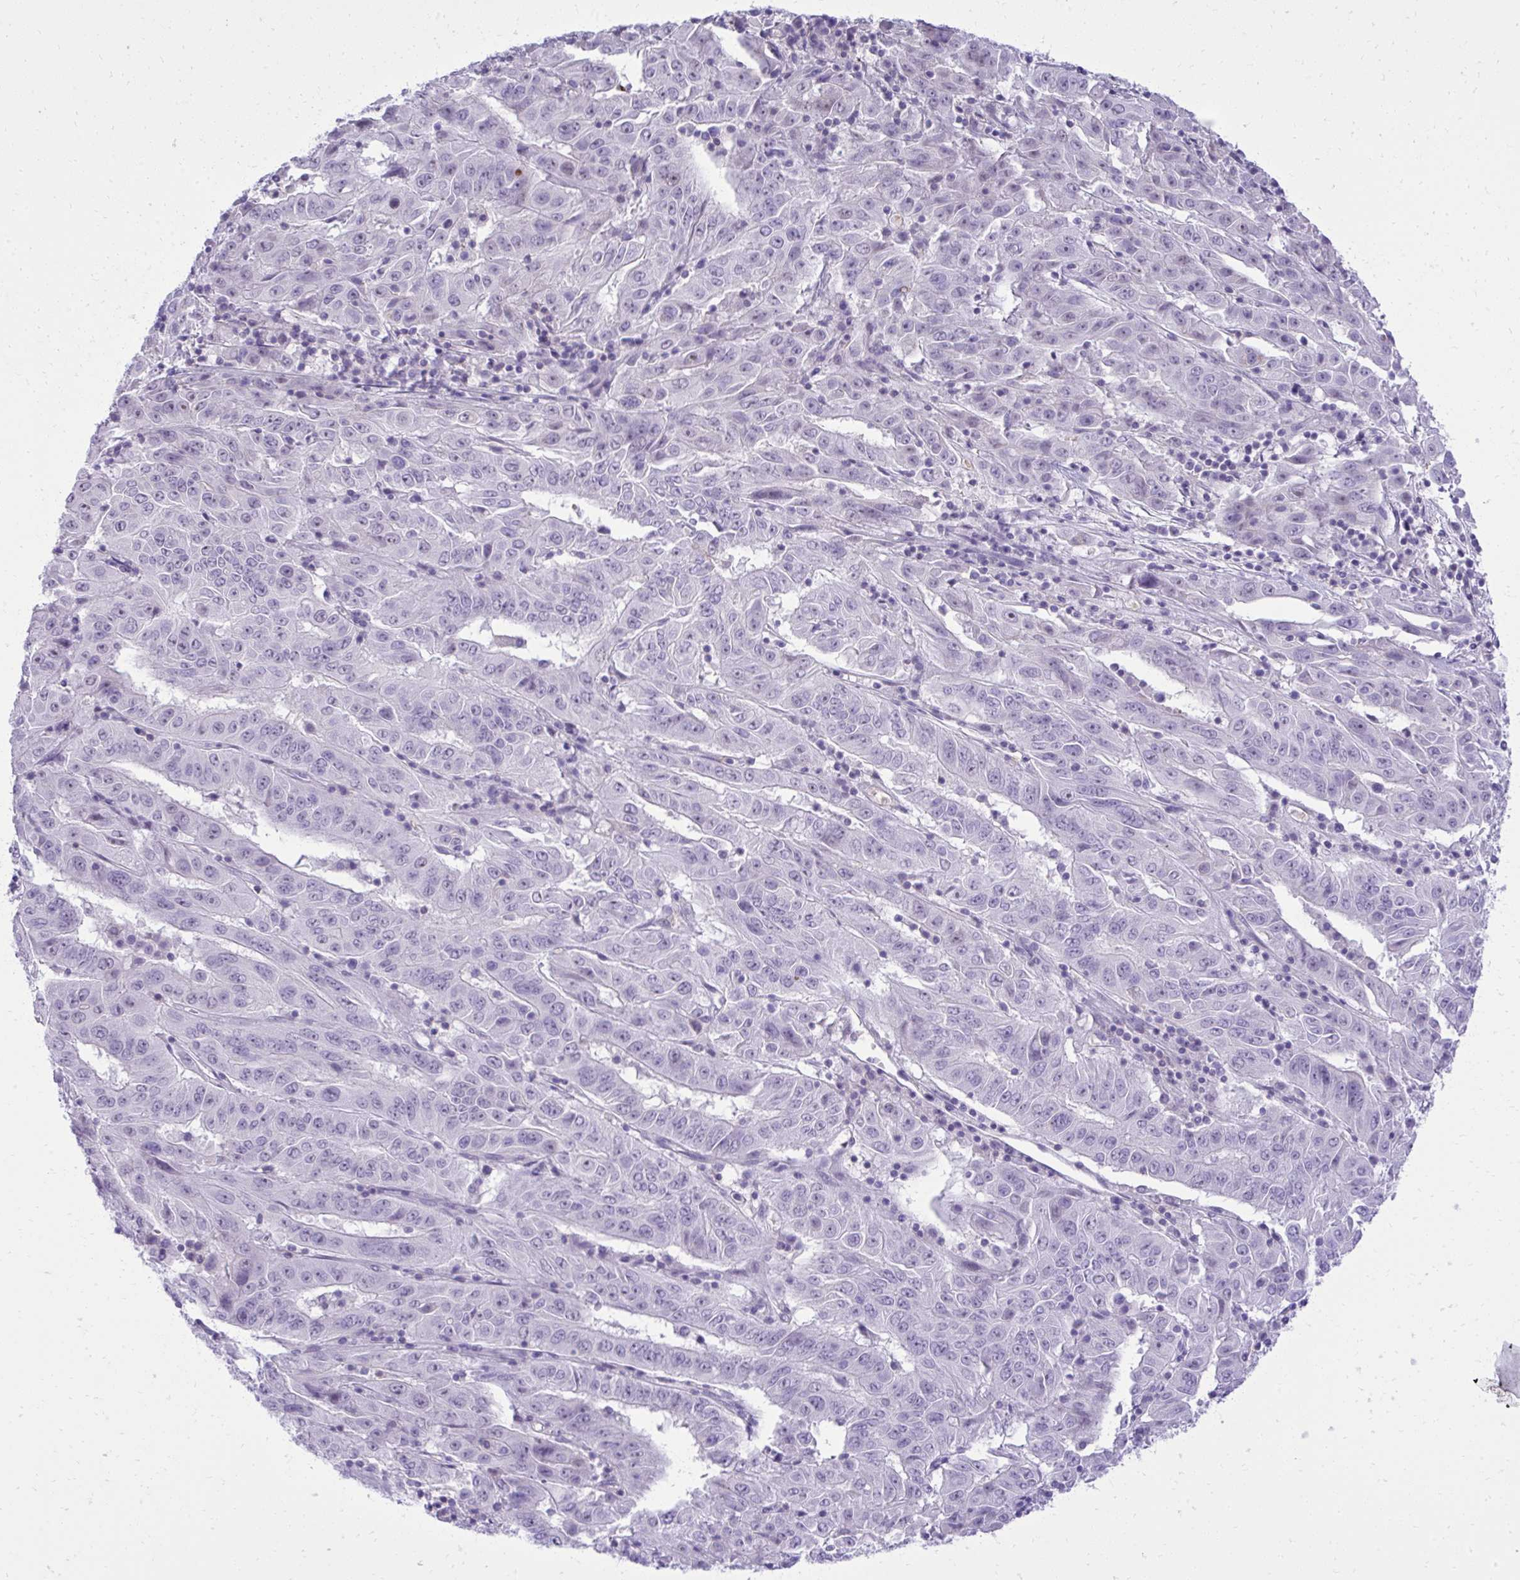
{"staining": {"intensity": "negative", "quantity": "none", "location": "none"}, "tissue": "pancreatic cancer", "cell_type": "Tumor cells", "image_type": "cancer", "snomed": [{"axis": "morphology", "description": "Adenocarcinoma, NOS"}, {"axis": "topography", "description": "Pancreas"}], "caption": "An immunohistochemistry image of pancreatic cancer is shown. There is no staining in tumor cells of pancreatic cancer.", "gene": "PITPNM3", "patient": {"sex": "male", "age": 63}}